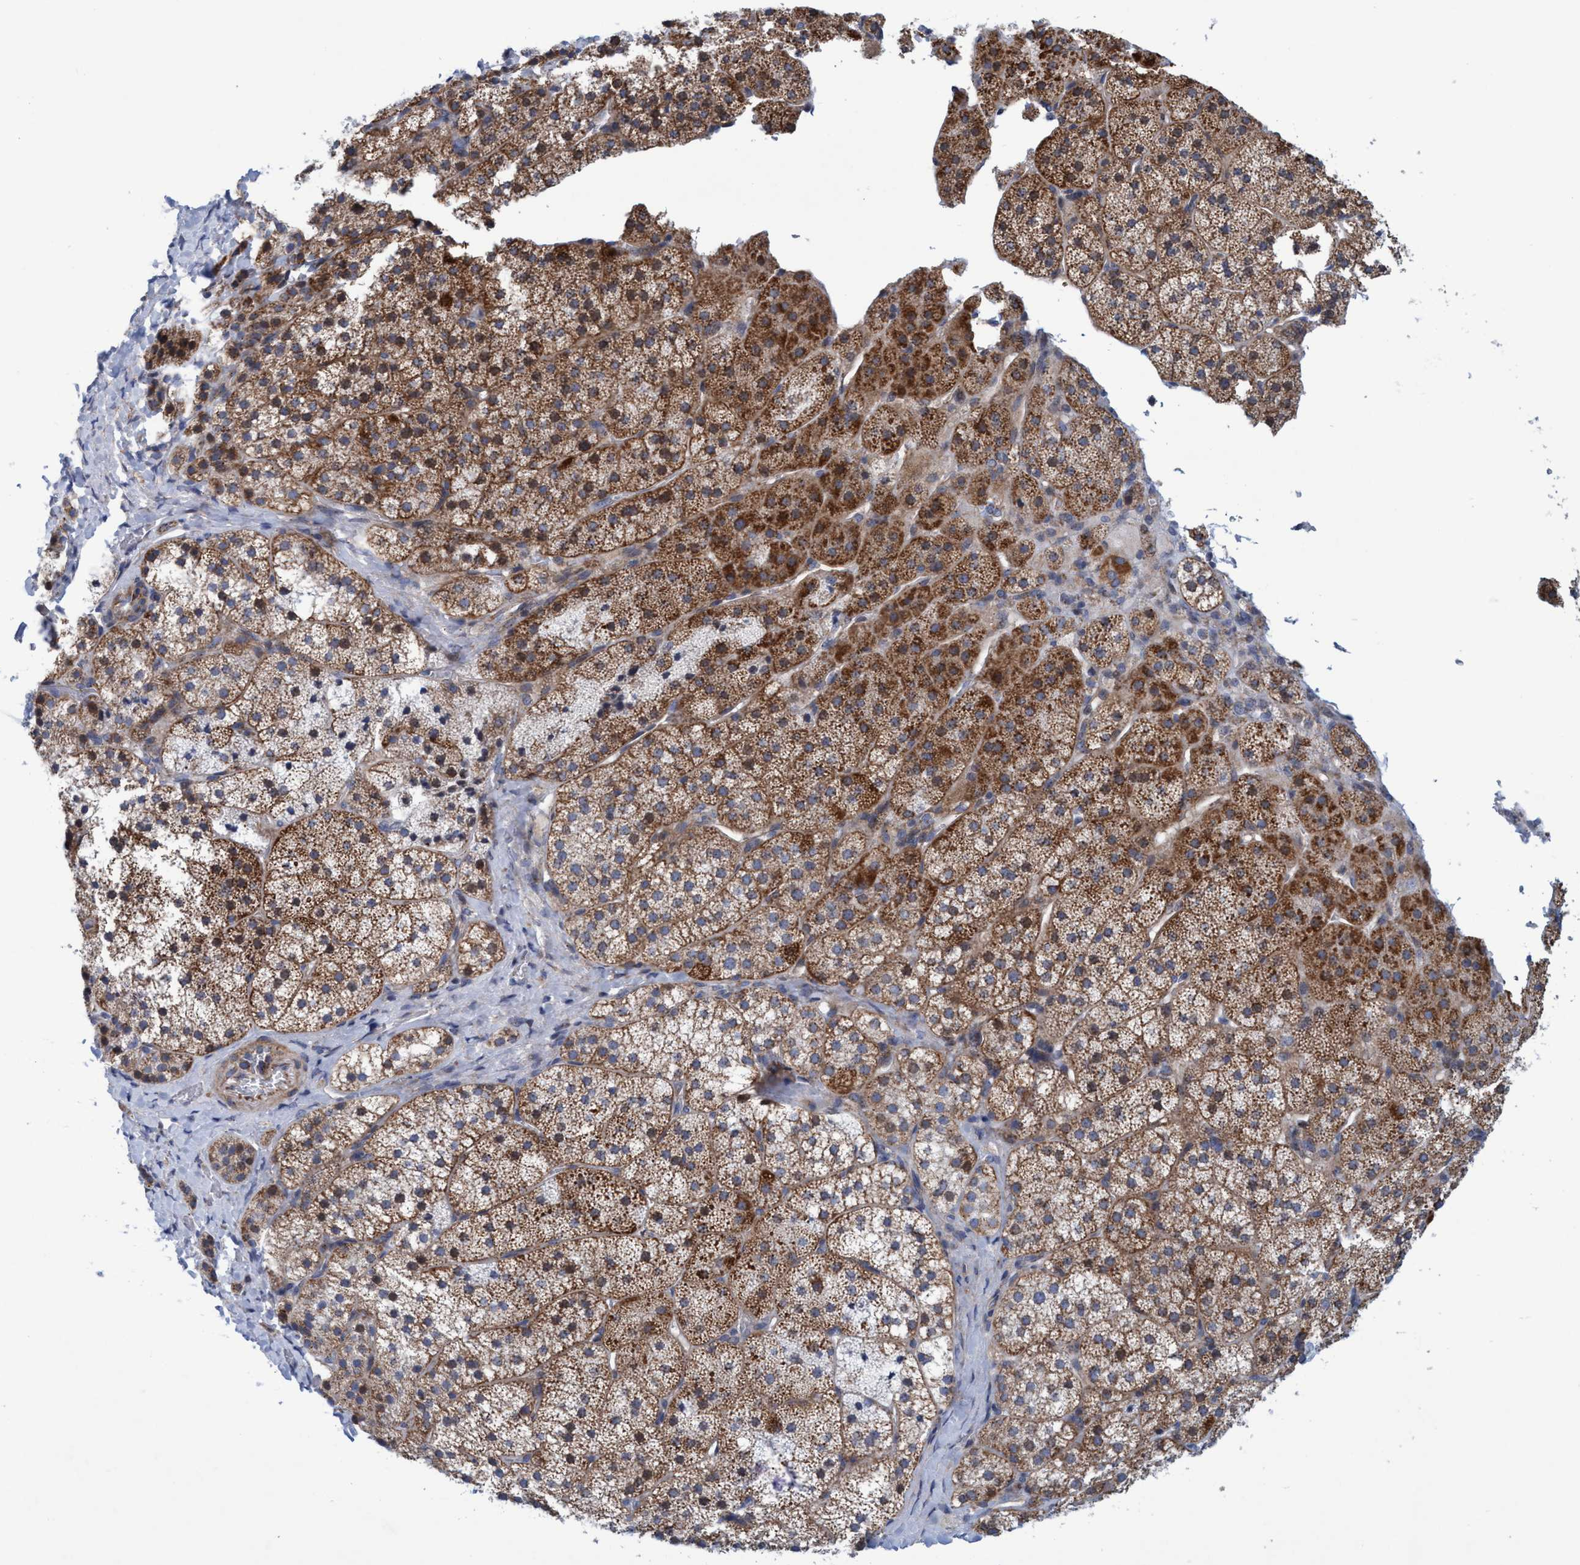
{"staining": {"intensity": "moderate", "quantity": ">75%", "location": "cytoplasmic/membranous"}, "tissue": "adrenal gland", "cell_type": "Glandular cells", "image_type": "normal", "snomed": [{"axis": "morphology", "description": "Normal tissue, NOS"}, {"axis": "topography", "description": "Adrenal gland"}], "caption": "This micrograph reveals immunohistochemistry (IHC) staining of normal human adrenal gland, with medium moderate cytoplasmic/membranous expression in approximately >75% of glandular cells.", "gene": "POLR1F", "patient": {"sex": "female", "age": 44}}